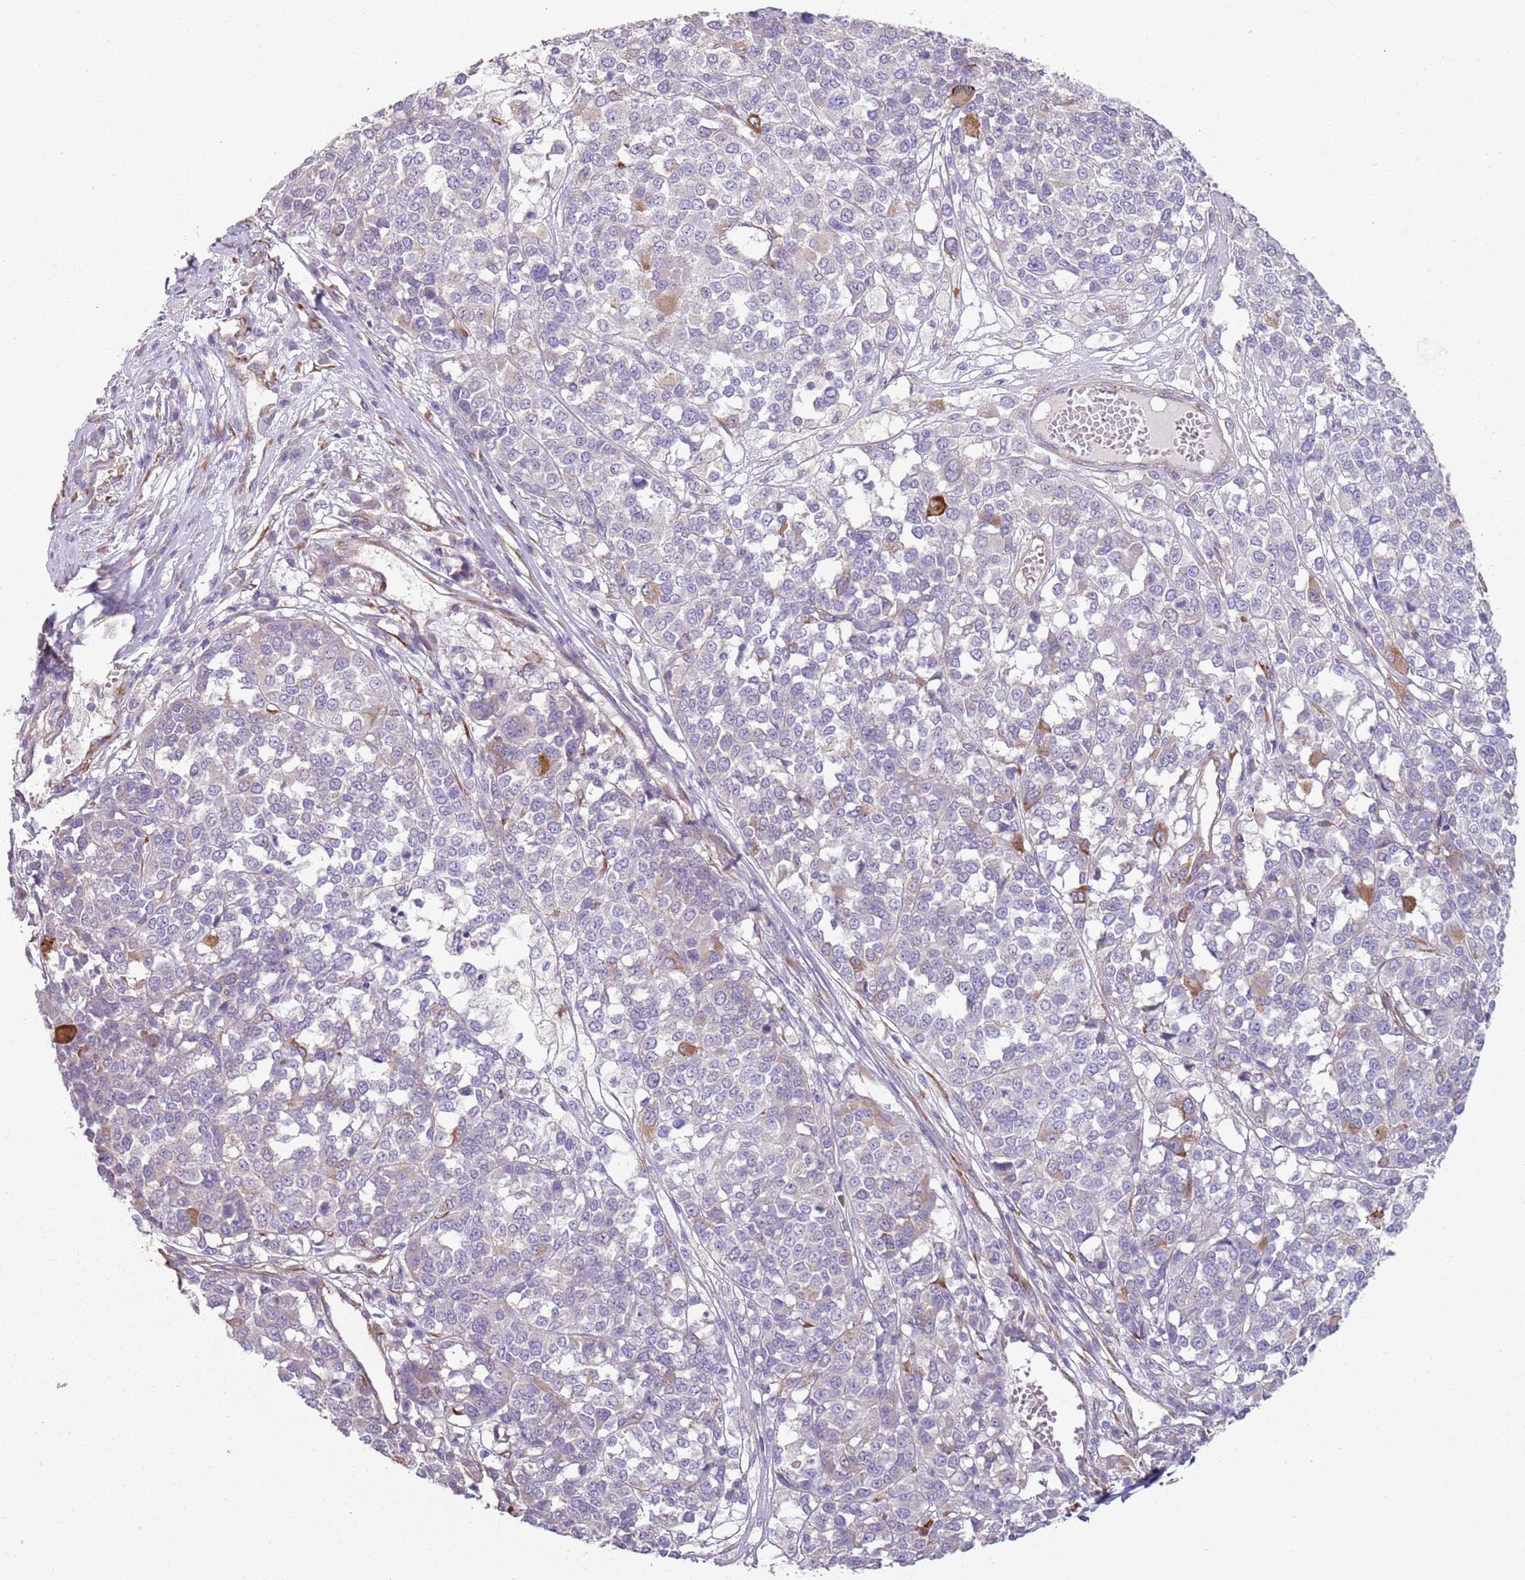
{"staining": {"intensity": "negative", "quantity": "none", "location": "none"}, "tissue": "melanoma", "cell_type": "Tumor cells", "image_type": "cancer", "snomed": [{"axis": "morphology", "description": "Malignant melanoma, Metastatic site"}, {"axis": "topography", "description": "Lymph node"}], "caption": "Immunohistochemistry (IHC) photomicrograph of neoplastic tissue: human malignant melanoma (metastatic site) stained with DAB shows no significant protein staining in tumor cells. (DAB (3,3'-diaminobenzidine) immunohistochemistry, high magnification).", "gene": "PHLPP2", "patient": {"sex": "male", "age": 44}}